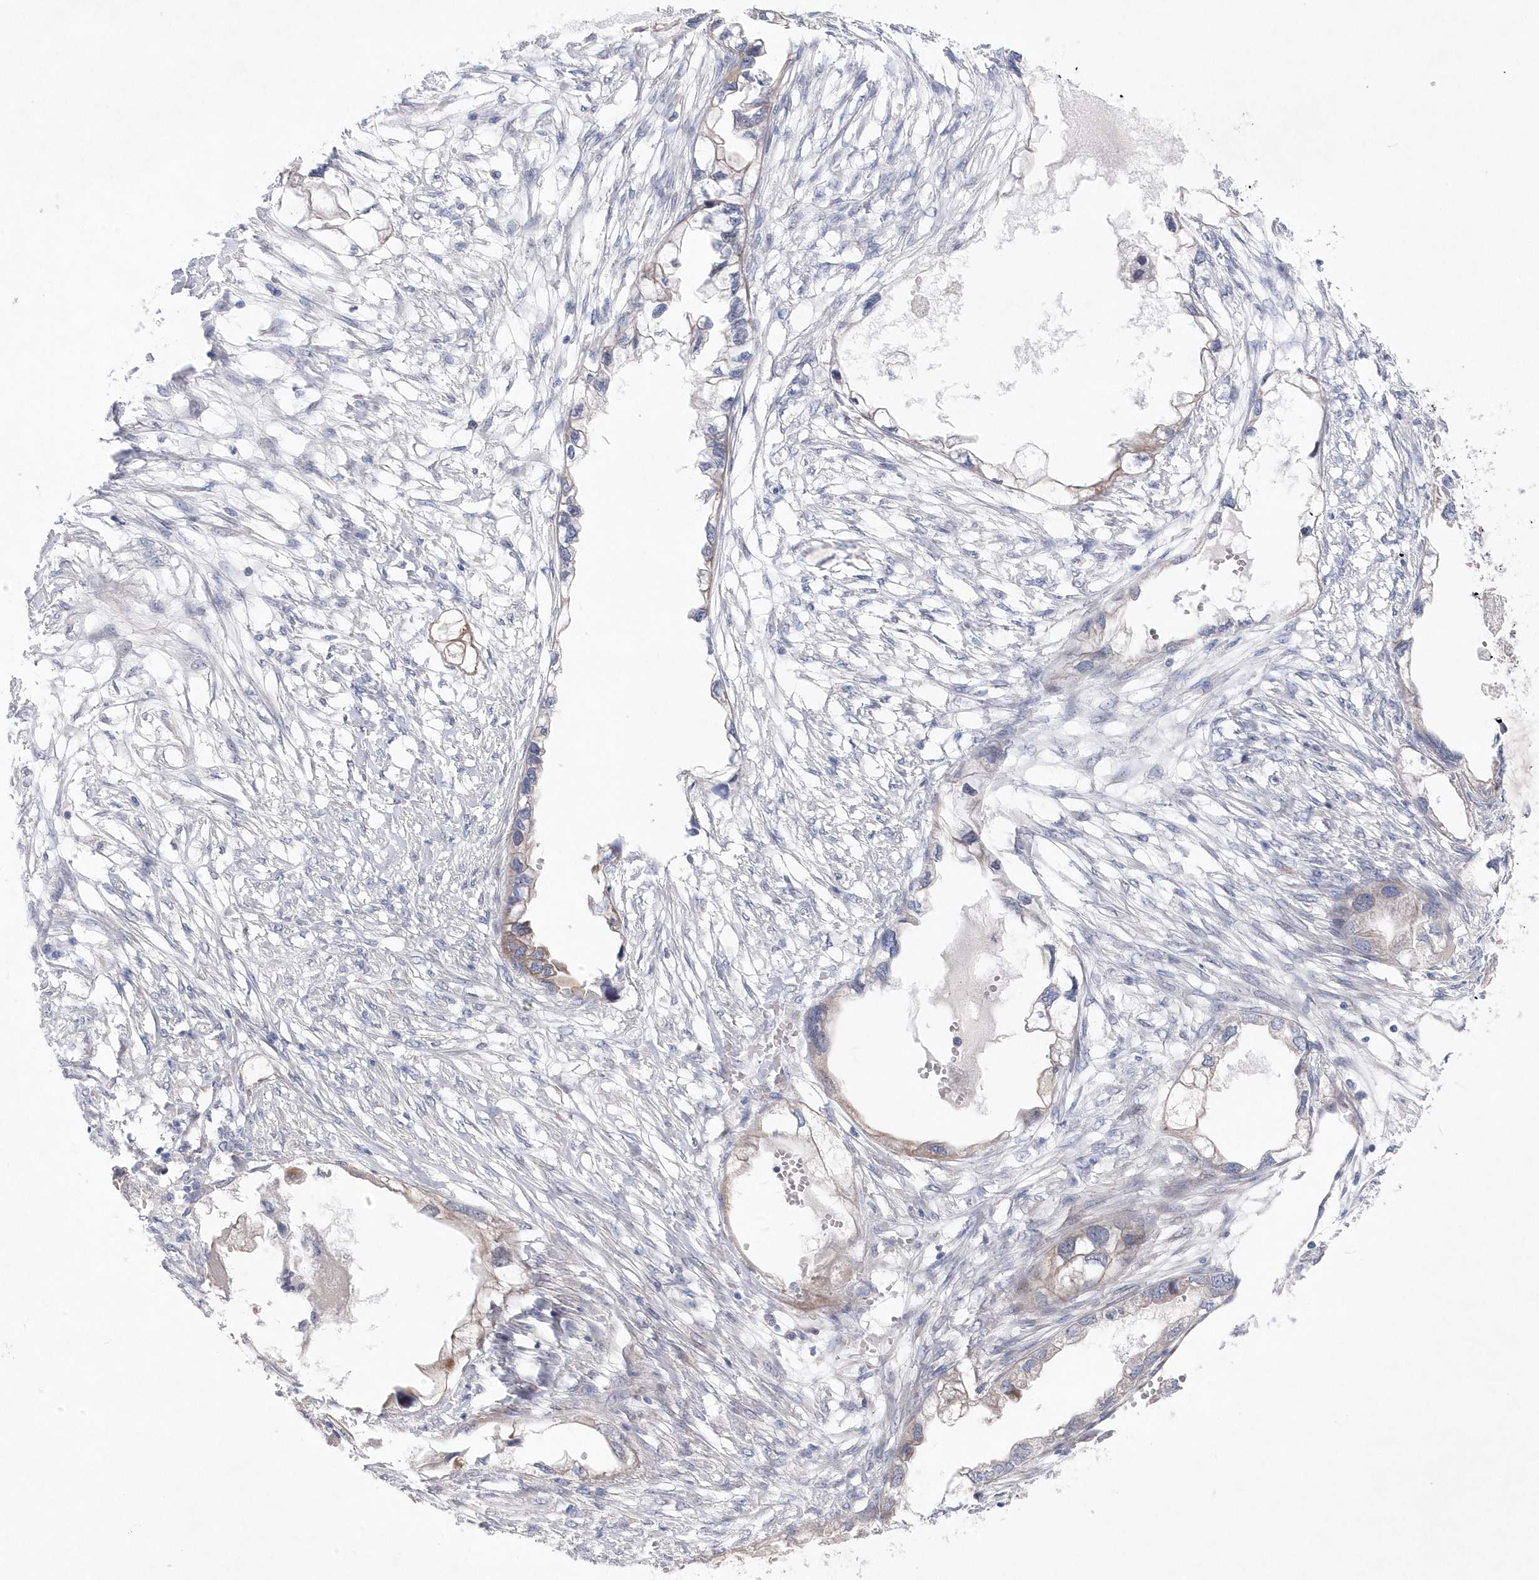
{"staining": {"intensity": "weak", "quantity": "<25%", "location": "cytoplasmic/membranous"}, "tissue": "endometrial cancer", "cell_type": "Tumor cells", "image_type": "cancer", "snomed": [{"axis": "morphology", "description": "Adenocarcinoma, NOS"}, {"axis": "morphology", "description": "Adenocarcinoma, metastatic, NOS"}, {"axis": "topography", "description": "Adipose tissue"}, {"axis": "topography", "description": "Endometrium"}], "caption": "This is a histopathology image of immunohistochemistry staining of endometrial metastatic adenocarcinoma, which shows no expression in tumor cells.", "gene": "KIAA1586", "patient": {"sex": "female", "age": 67}}